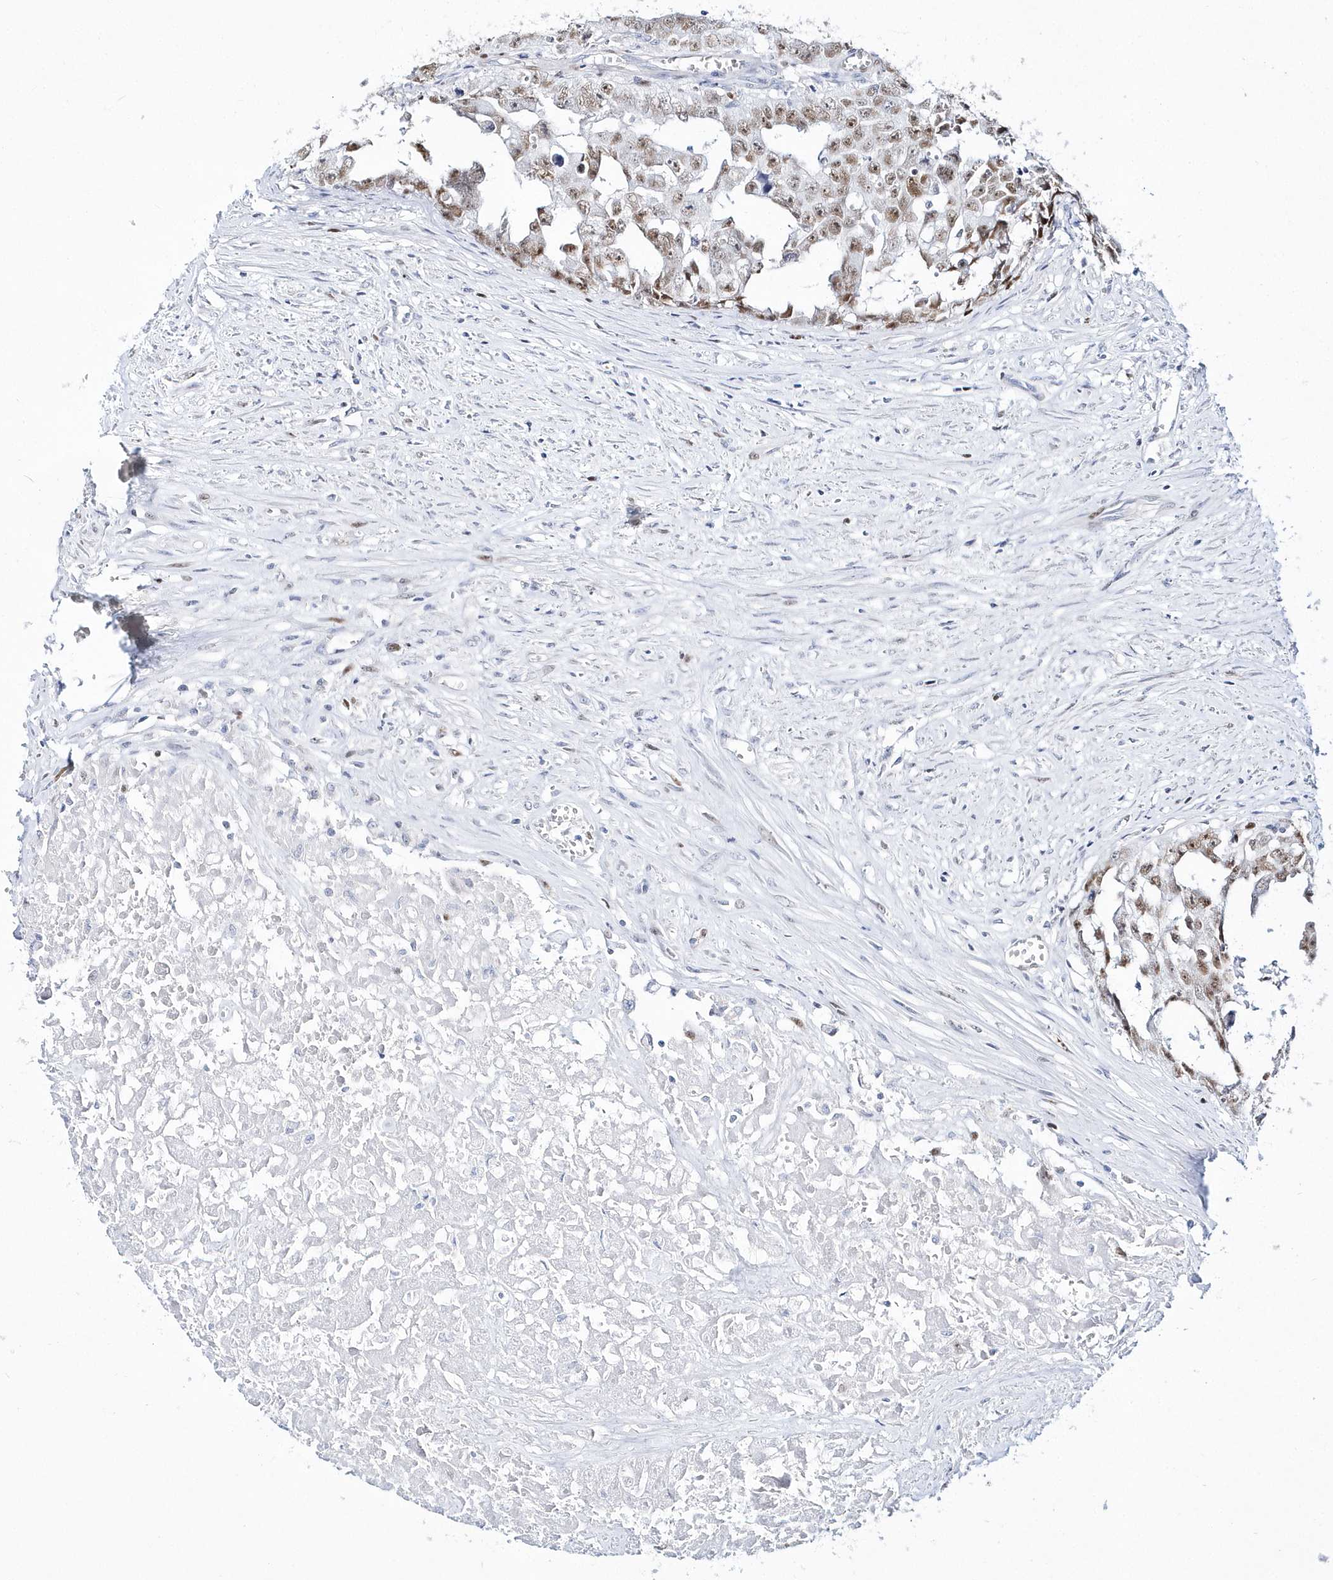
{"staining": {"intensity": "moderate", "quantity": "25%-75%", "location": "nuclear"}, "tissue": "testis cancer", "cell_type": "Tumor cells", "image_type": "cancer", "snomed": [{"axis": "morphology", "description": "Seminoma, NOS"}, {"axis": "morphology", "description": "Carcinoma, Embryonal, NOS"}, {"axis": "topography", "description": "Testis"}], "caption": "Brown immunohistochemical staining in human testis cancer (seminoma) reveals moderate nuclear expression in approximately 25%-75% of tumor cells.", "gene": "TMCO6", "patient": {"sex": "male", "age": 43}}